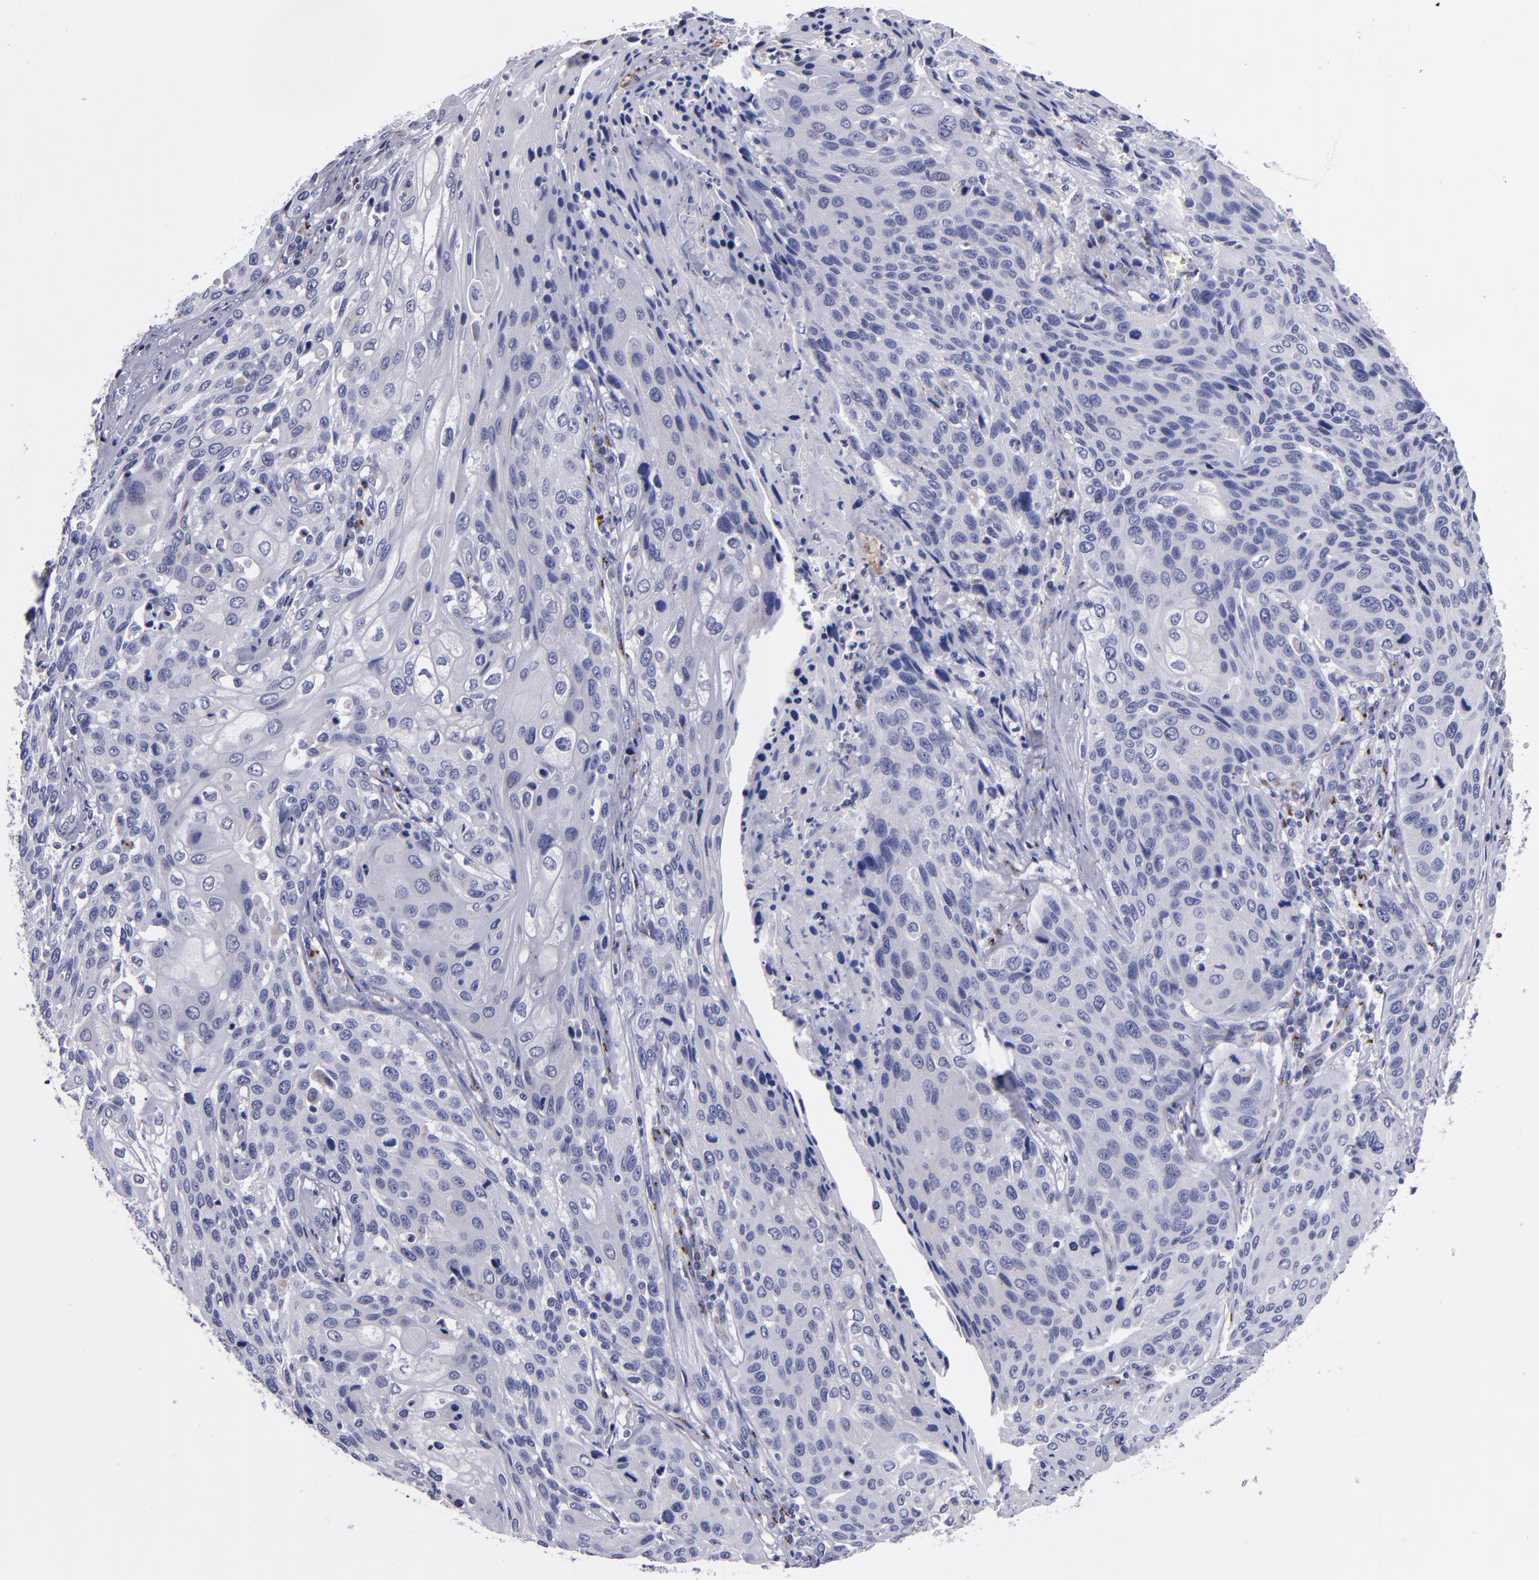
{"staining": {"intensity": "negative", "quantity": "none", "location": "none"}, "tissue": "cervical cancer", "cell_type": "Tumor cells", "image_type": "cancer", "snomed": [{"axis": "morphology", "description": "Squamous cell carcinoma, NOS"}, {"axis": "topography", "description": "Cervix"}], "caption": "Tumor cells are negative for brown protein staining in cervical squamous cell carcinoma. Nuclei are stained in blue.", "gene": "RAB41", "patient": {"sex": "female", "age": 32}}